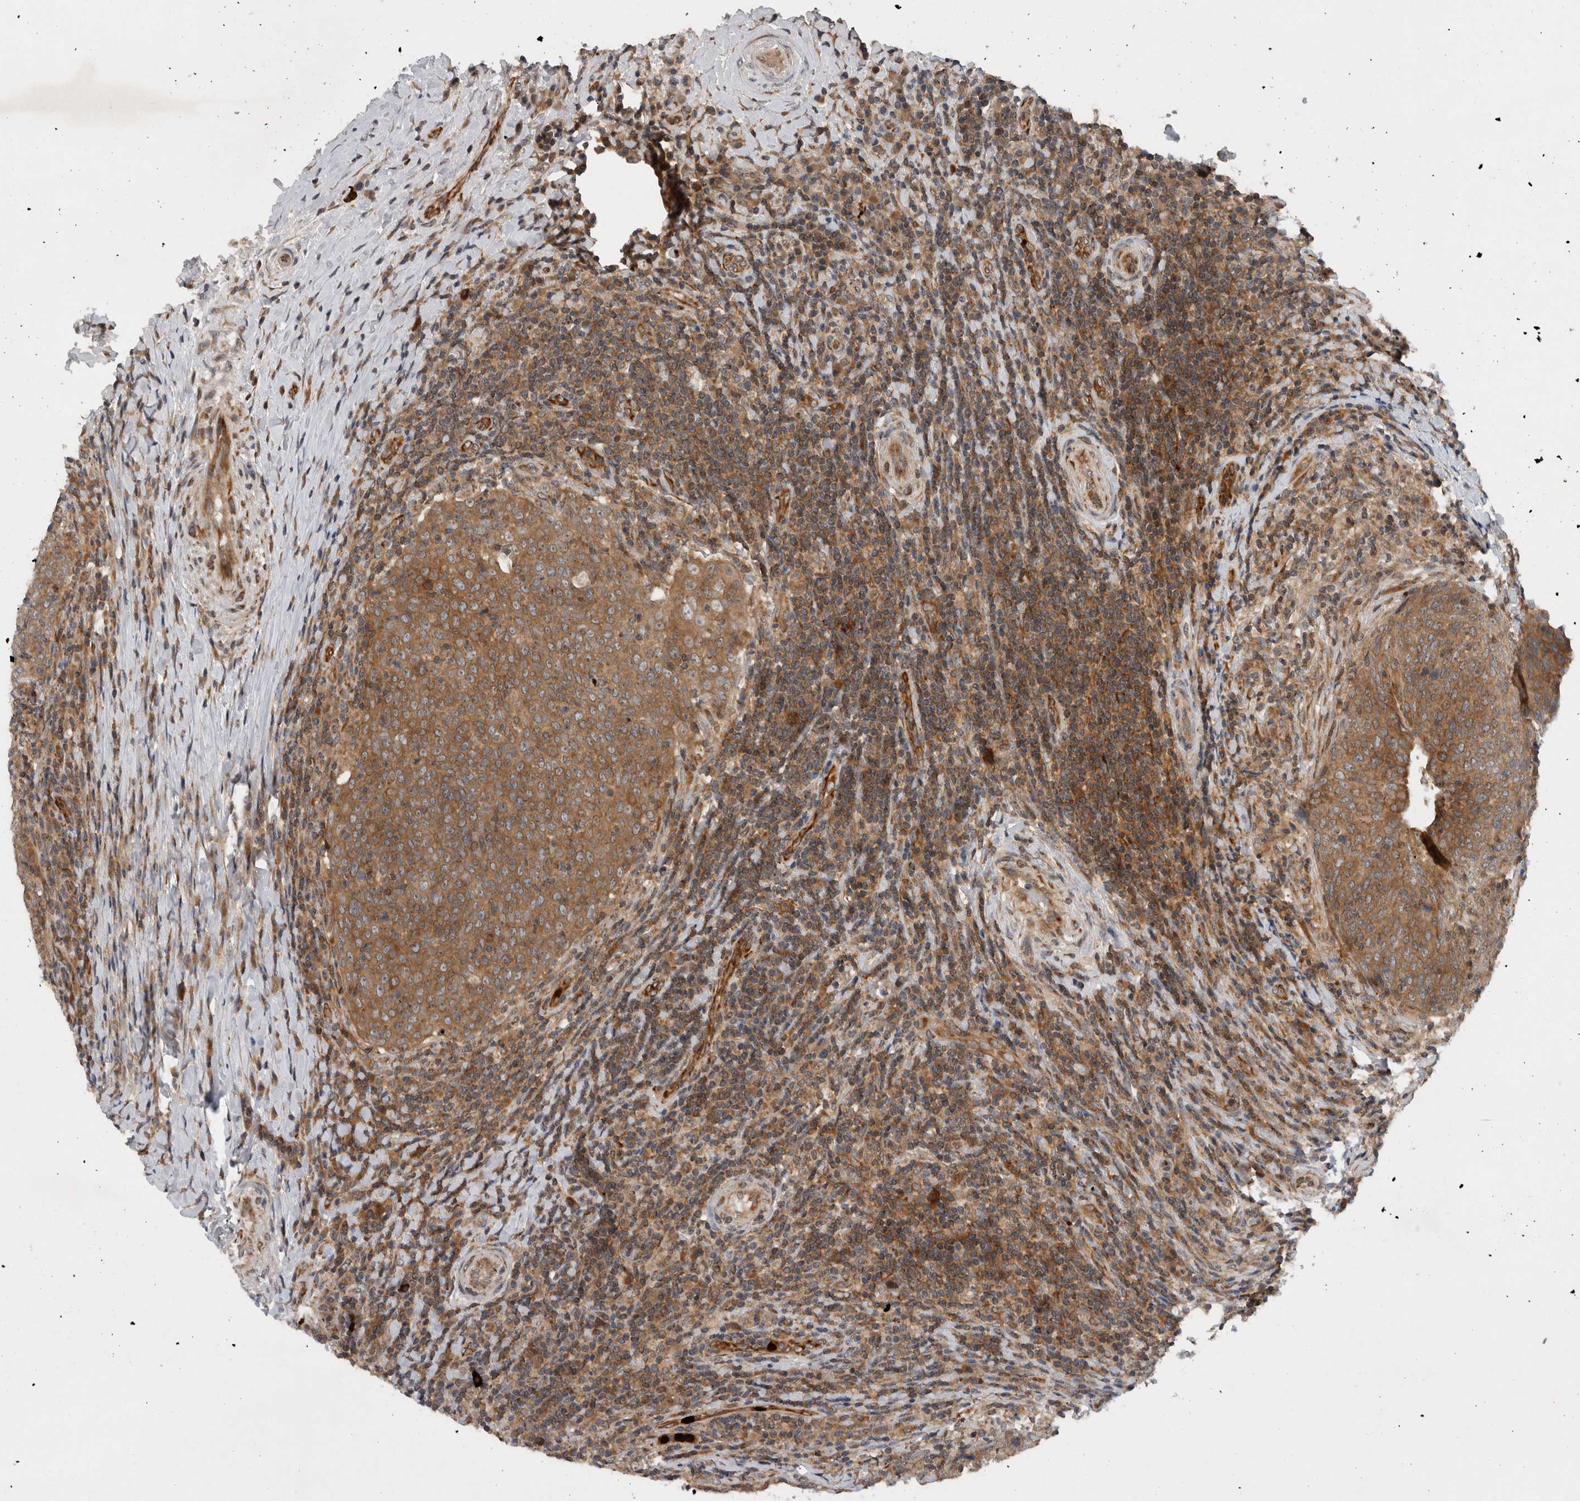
{"staining": {"intensity": "moderate", "quantity": ">75%", "location": "cytoplasmic/membranous"}, "tissue": "head and neck cancer", "cell_type": "Tumor cells", "image_type": "cancer", "snomed": [{"axis": "morphology", "description": "Squamous cell carcinoma, NOS"}, {"axis": "morphology", "description": "Squamous cell carcinoma, metastatic, NOS"}, {"axis": "topography", "description": "Lymph node"}, {"axis": "topography", "description": "Head-Neck"}], "caption": "A brown stain shows moderate cytoplasmic/membranous expression of a protein in human head and neck cancer tumor cells.", "gene": "PDCD2", "patient": {"sex": "male", "age": 62}}